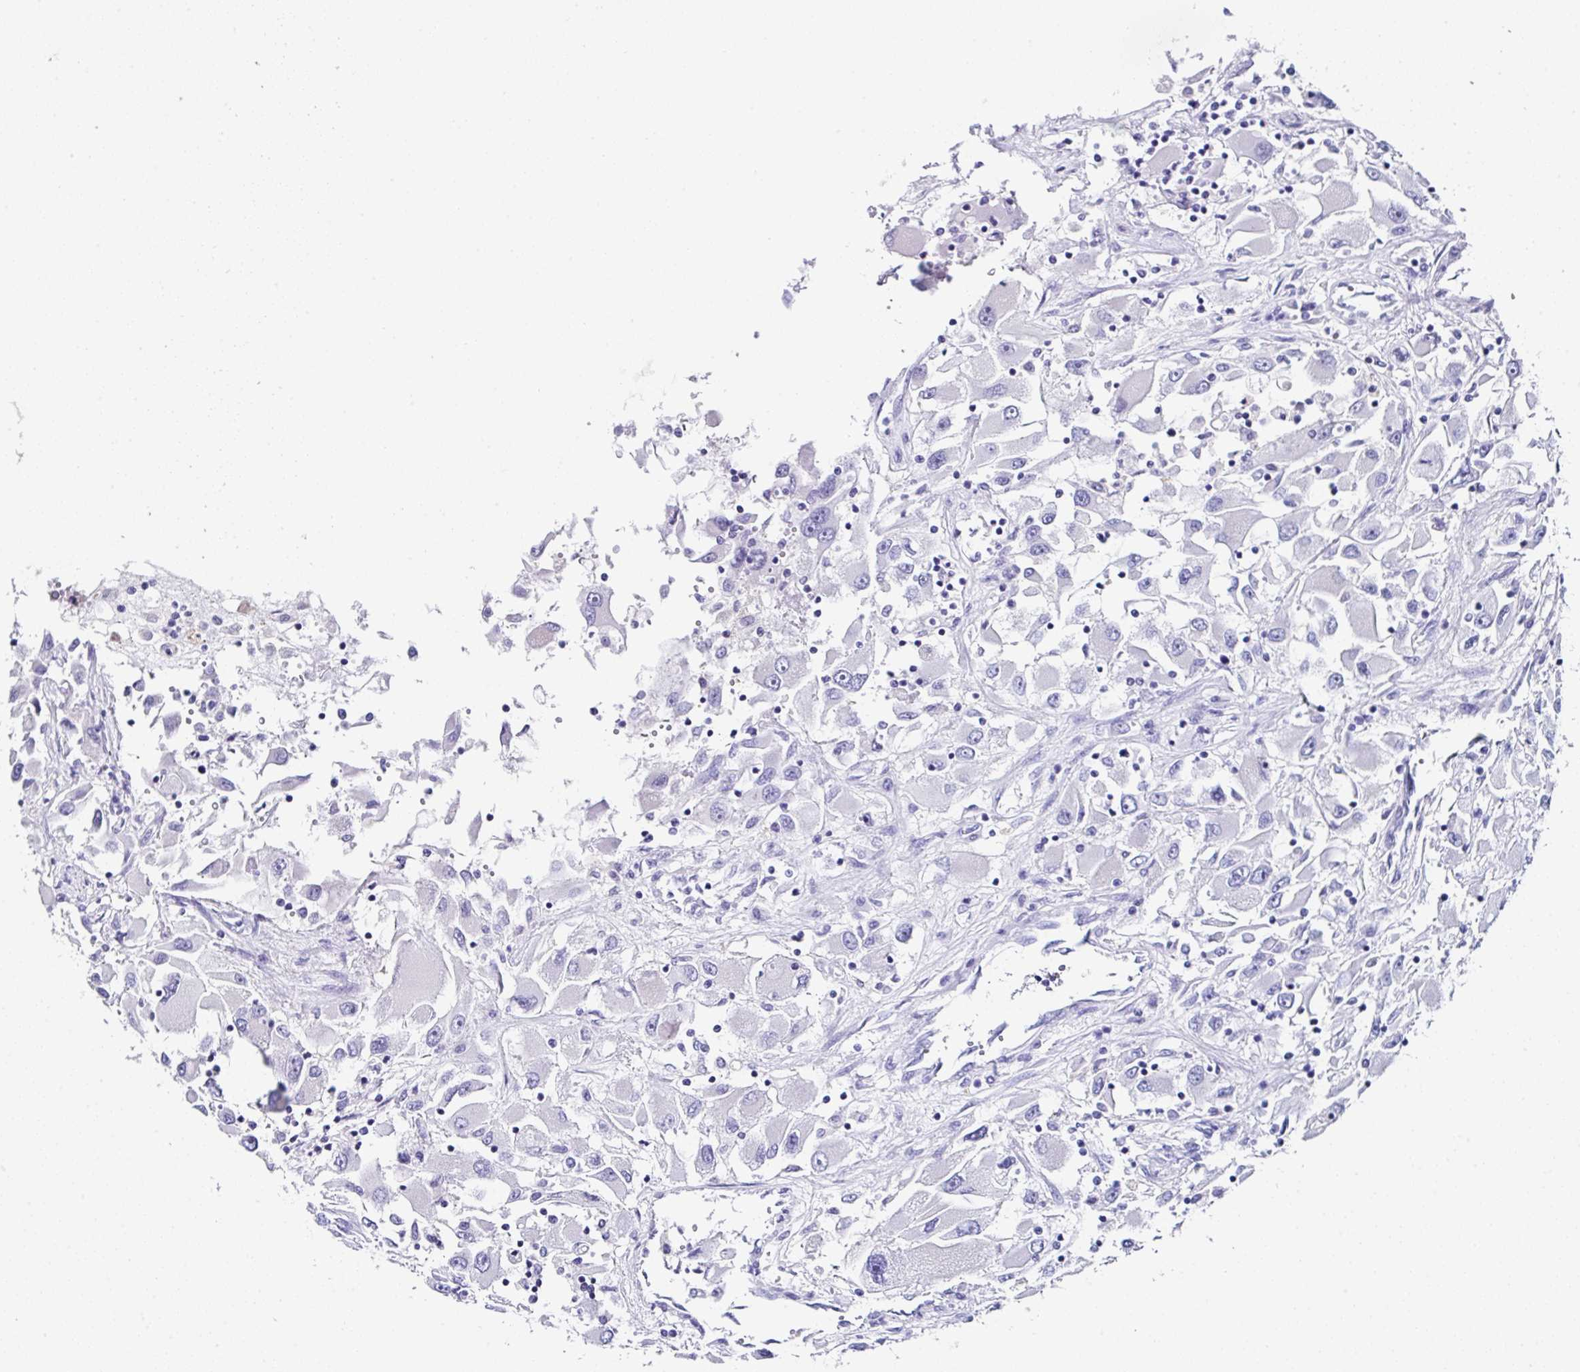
{"staining": {"intensity": "negative", "quantity": "none", "location": "none"}, "tissue": "renal cancer", "cell_type": "Tumor cells", "image_type": "cancer", "snomed": [{"axis": "morphology", "description": "Adenocarcinoma, NOS"}, {"axis": "topography", "description": "Kidney"}], "caption": "Human renal cancer (adenocarcinoma) stained for a protein using immunohistochemistry exhibits no expression in tumor cells.", "gene": "UGT3A1", "patient": {"sex": "female", "age": 52}}